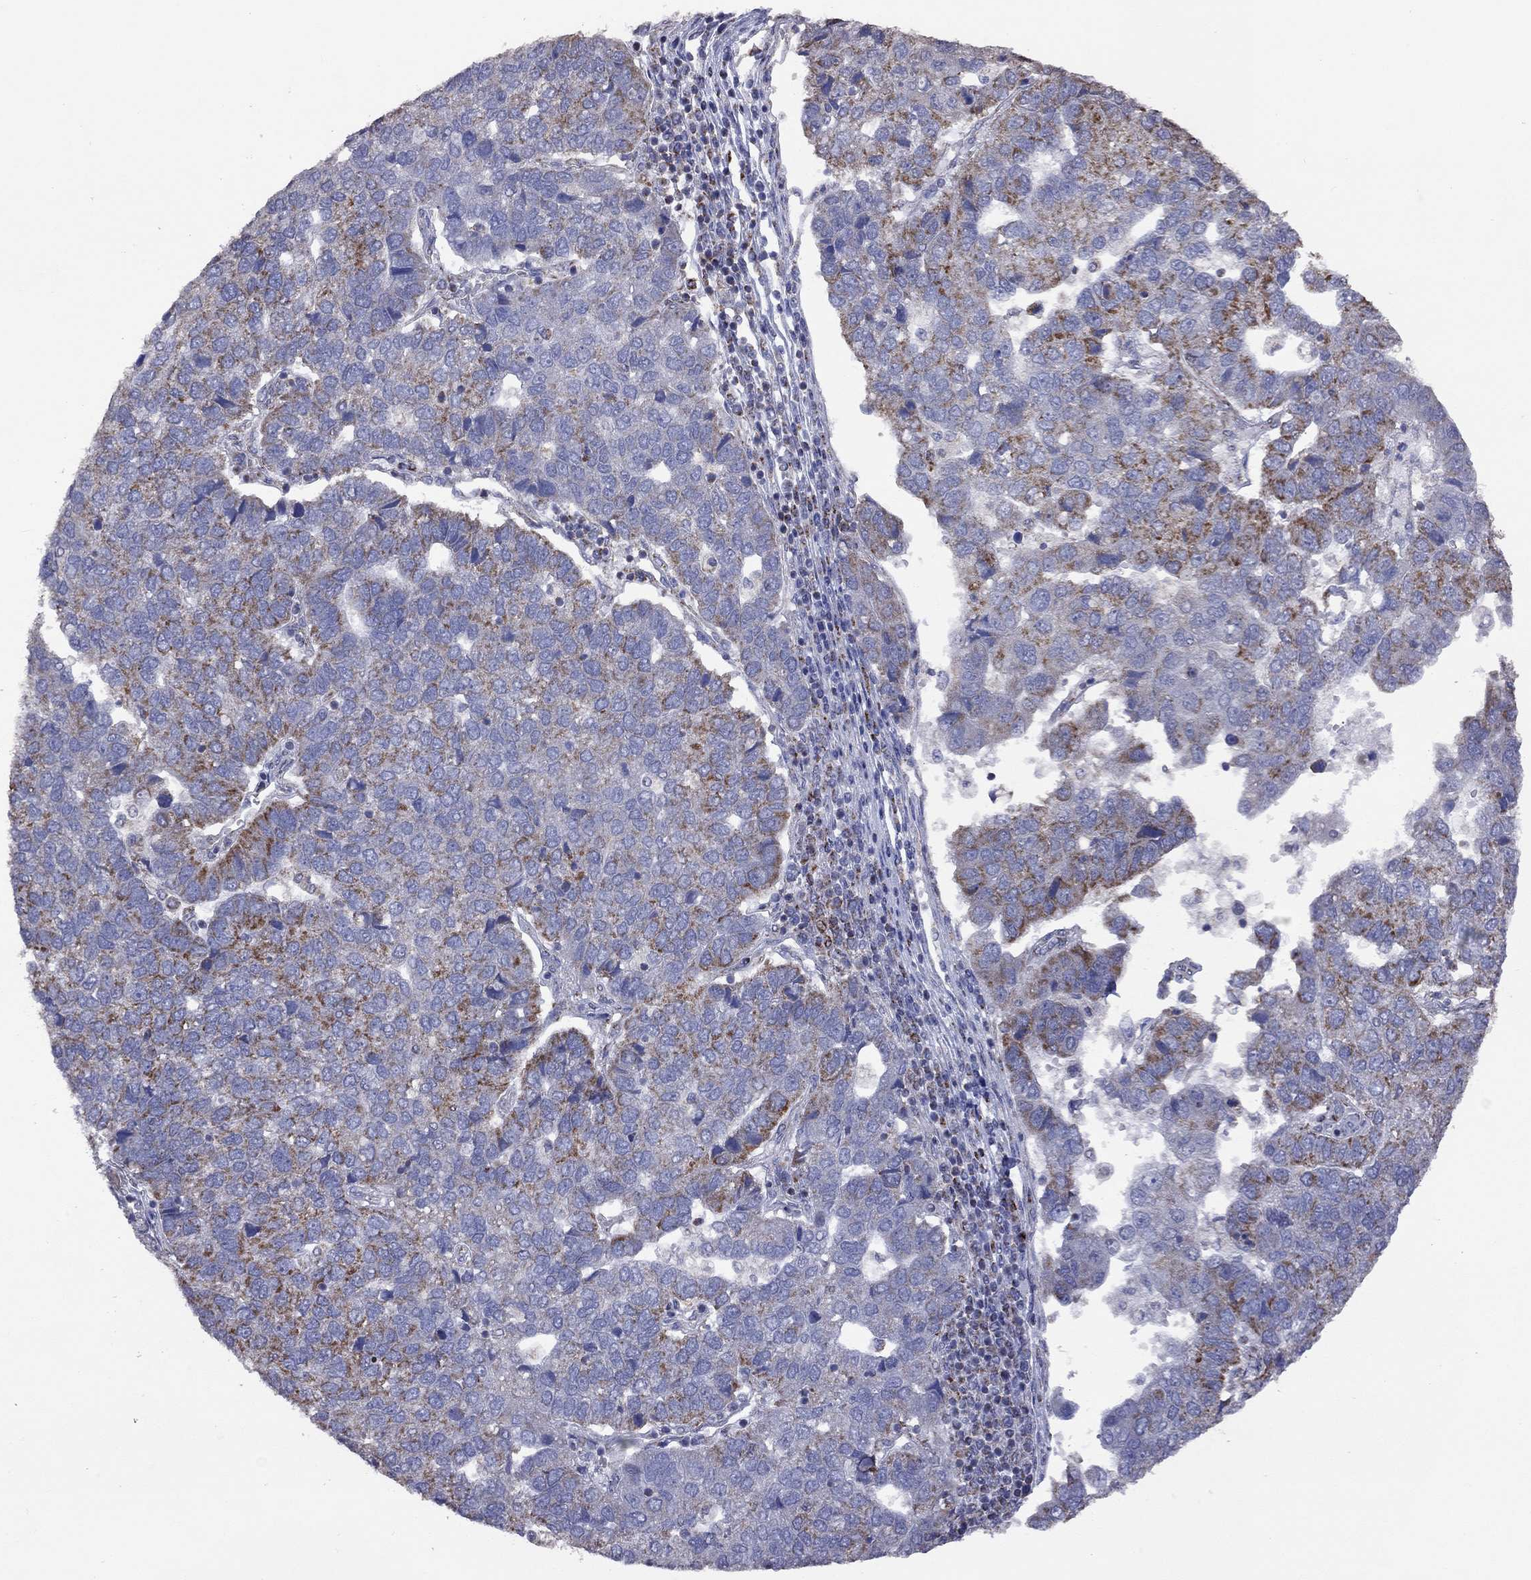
{"staining": {"intensity": "strong", "quantity": "<25%", "location": "cytoplasmic/membranous"}, "tissue": "pancreatic cancer", "cell_type": "Tumor cells", "image_type": "cancer", "snomed": [{"axis": "morphology", "description": "Adenocarcinoma, NOS"}, {"axis": "topography", "description": "Pancreas"}], "caption": "IHC (DAB (3,3'-diaminobenzidine)) staining of human pancreatic cancer reveals strong cytoplasmic/membranous protein expression in approximately <25% of tumor cells.", "gene": "NDUFB1", "patient": {"sex": "female", "age": 61}}